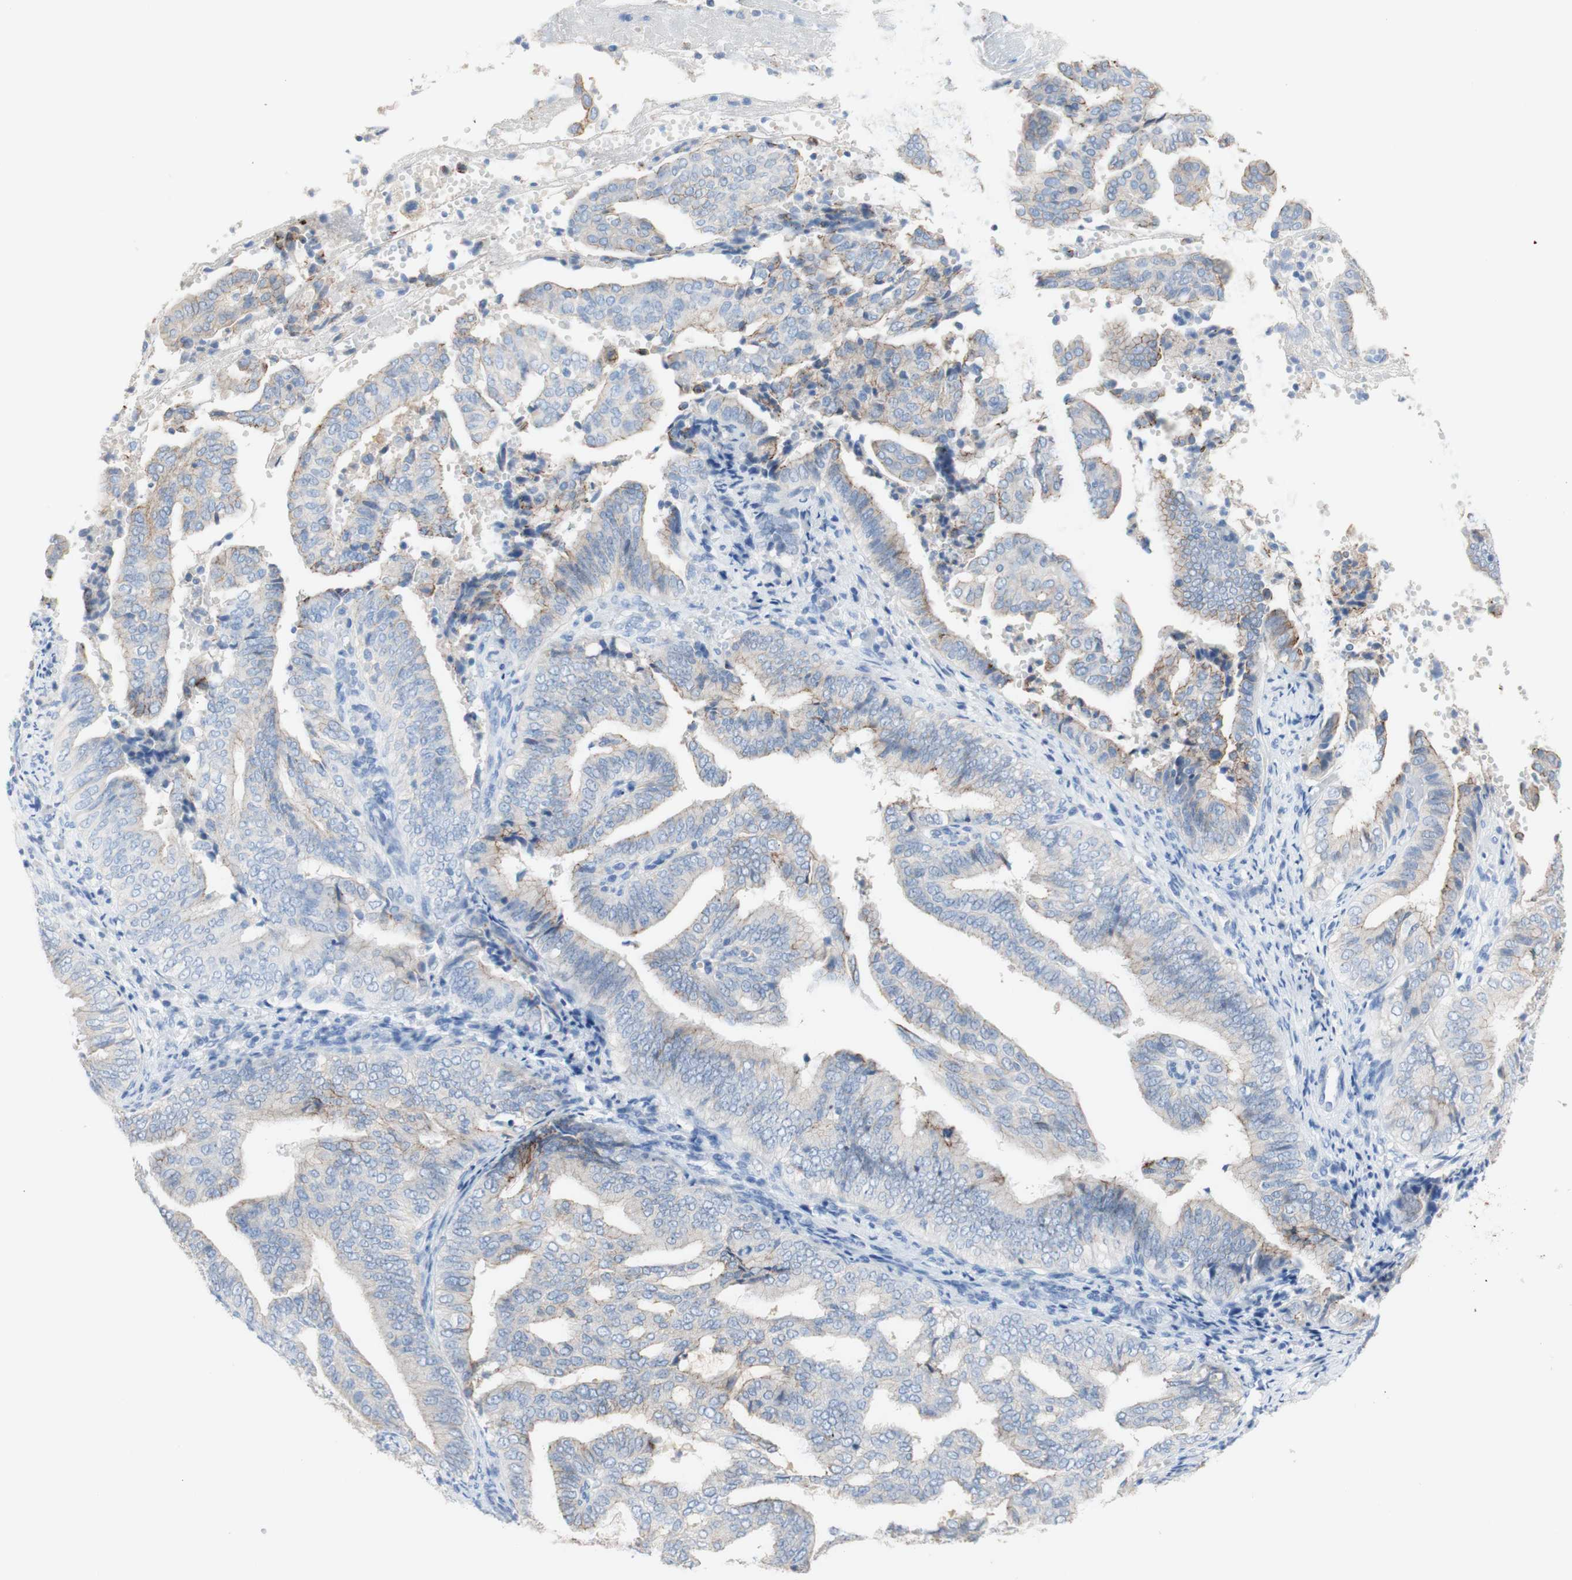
{"staining": {"intensity": "moderate", "quantity": "25%-75%", "location": "cytoplasmic/membranous"}, "tissue": "endometrial cancer", "cell_type": "Tumor cells", "image_type": "cancer", "snomed": [{"axis": "morphology", "description": "Adenocarcinoma, NOS"}, {"axis": "topography", "description": "Endometrium"}], "caption": "A brown stain shows moderate cytoplasmic/membranous positivity of a protein in endometrial cancer tumor cells.", "gene": "DSC2", "patient": {"sex": "female", "age": 58}}